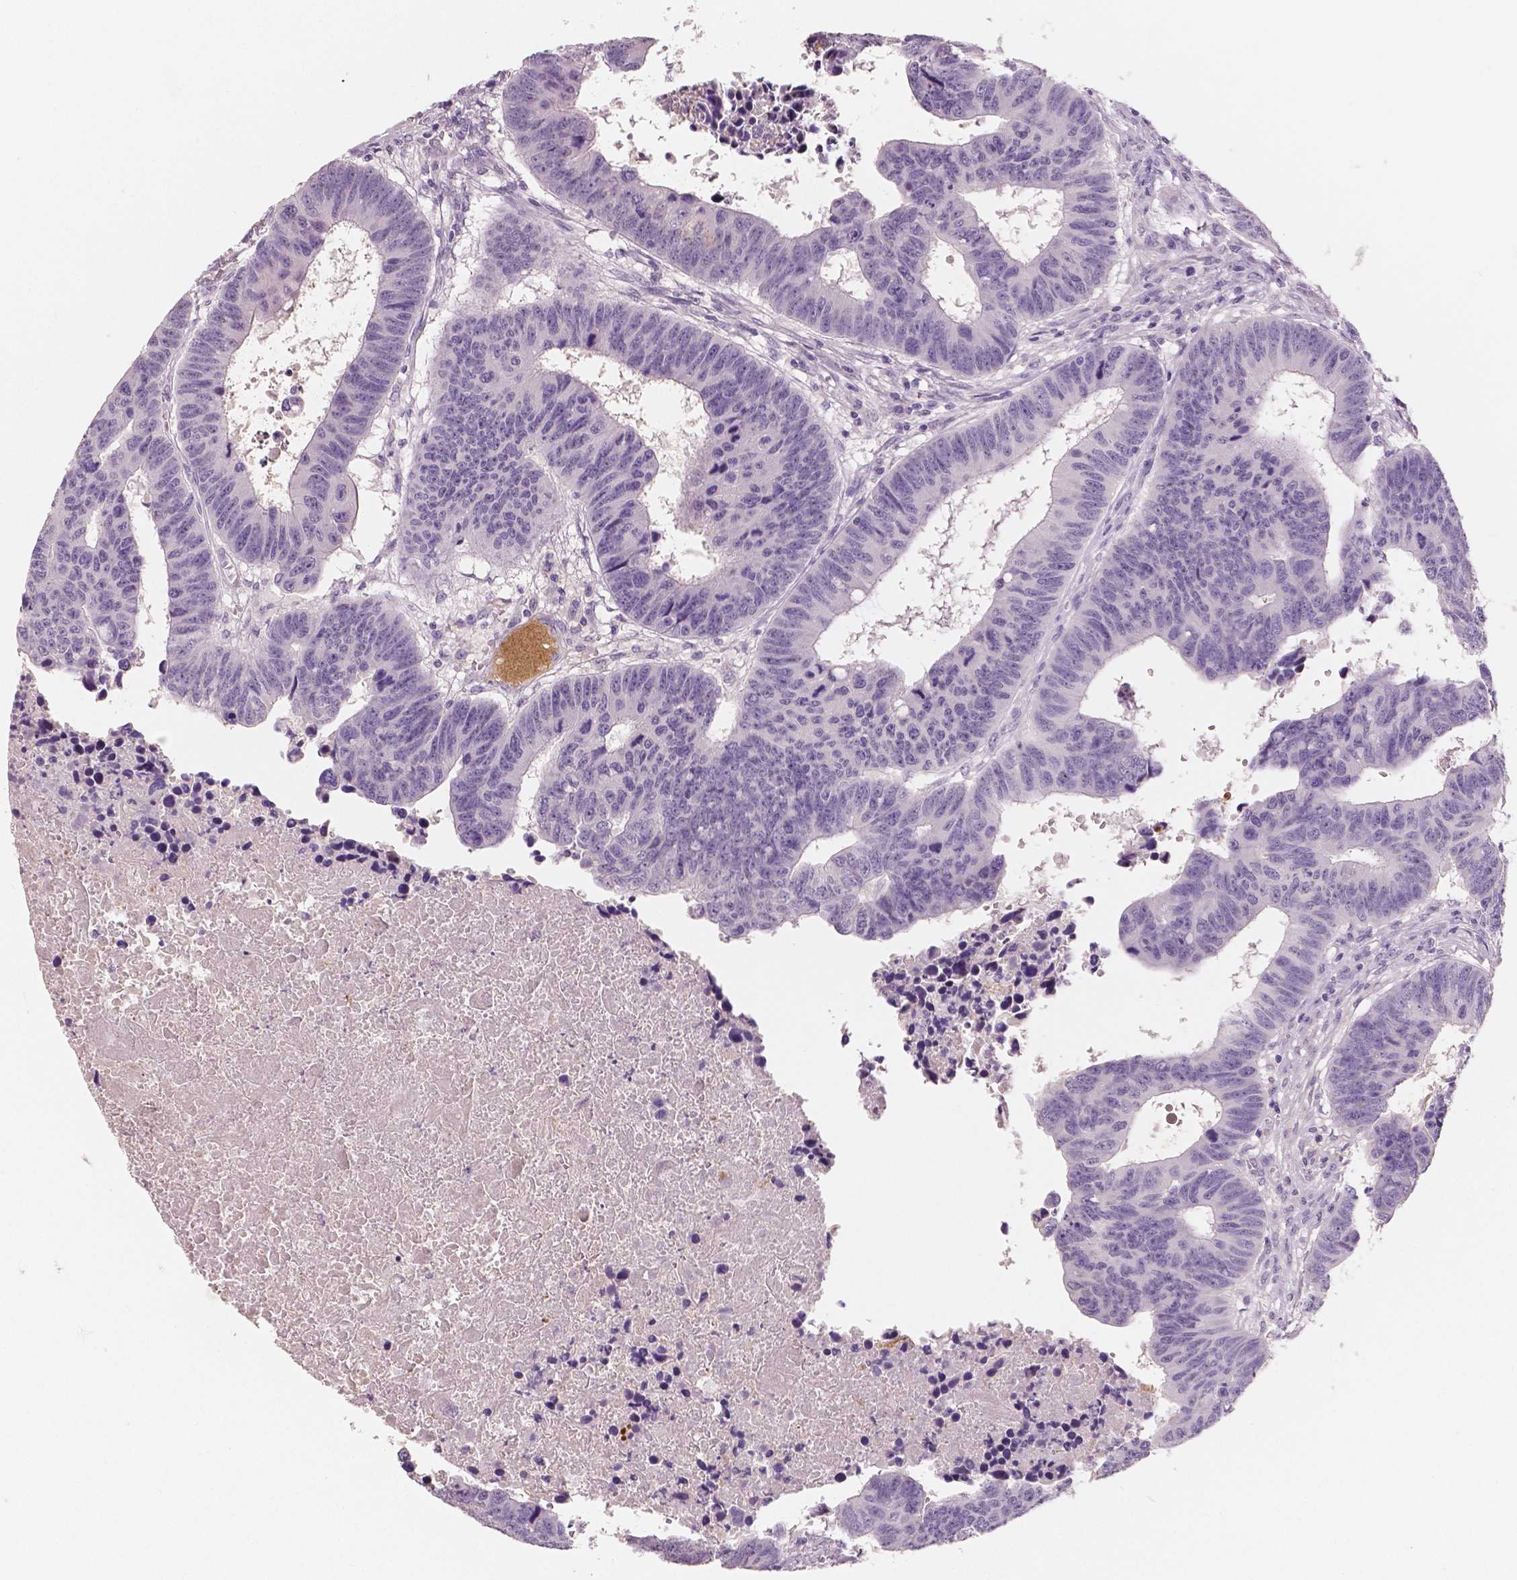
{"staining": {"intensity": "negative", "quantity": "none", "location": "none"}, "tissue": "colorectal cancer", "cell_type": "Tumor cells", "image_type": "cancer", "snomed": [{"axis": "morphology", "description": "Adenocarcinoma, NOS"}, {"axis": "topography", "description": "Rectum"}], "caption": "Immunohistochemical staining of human colorectal adenocarcinoma displays no significant expression in tumor cells.", "gene": "APOA4", "patient": {"sex": "female", "age": 85}}